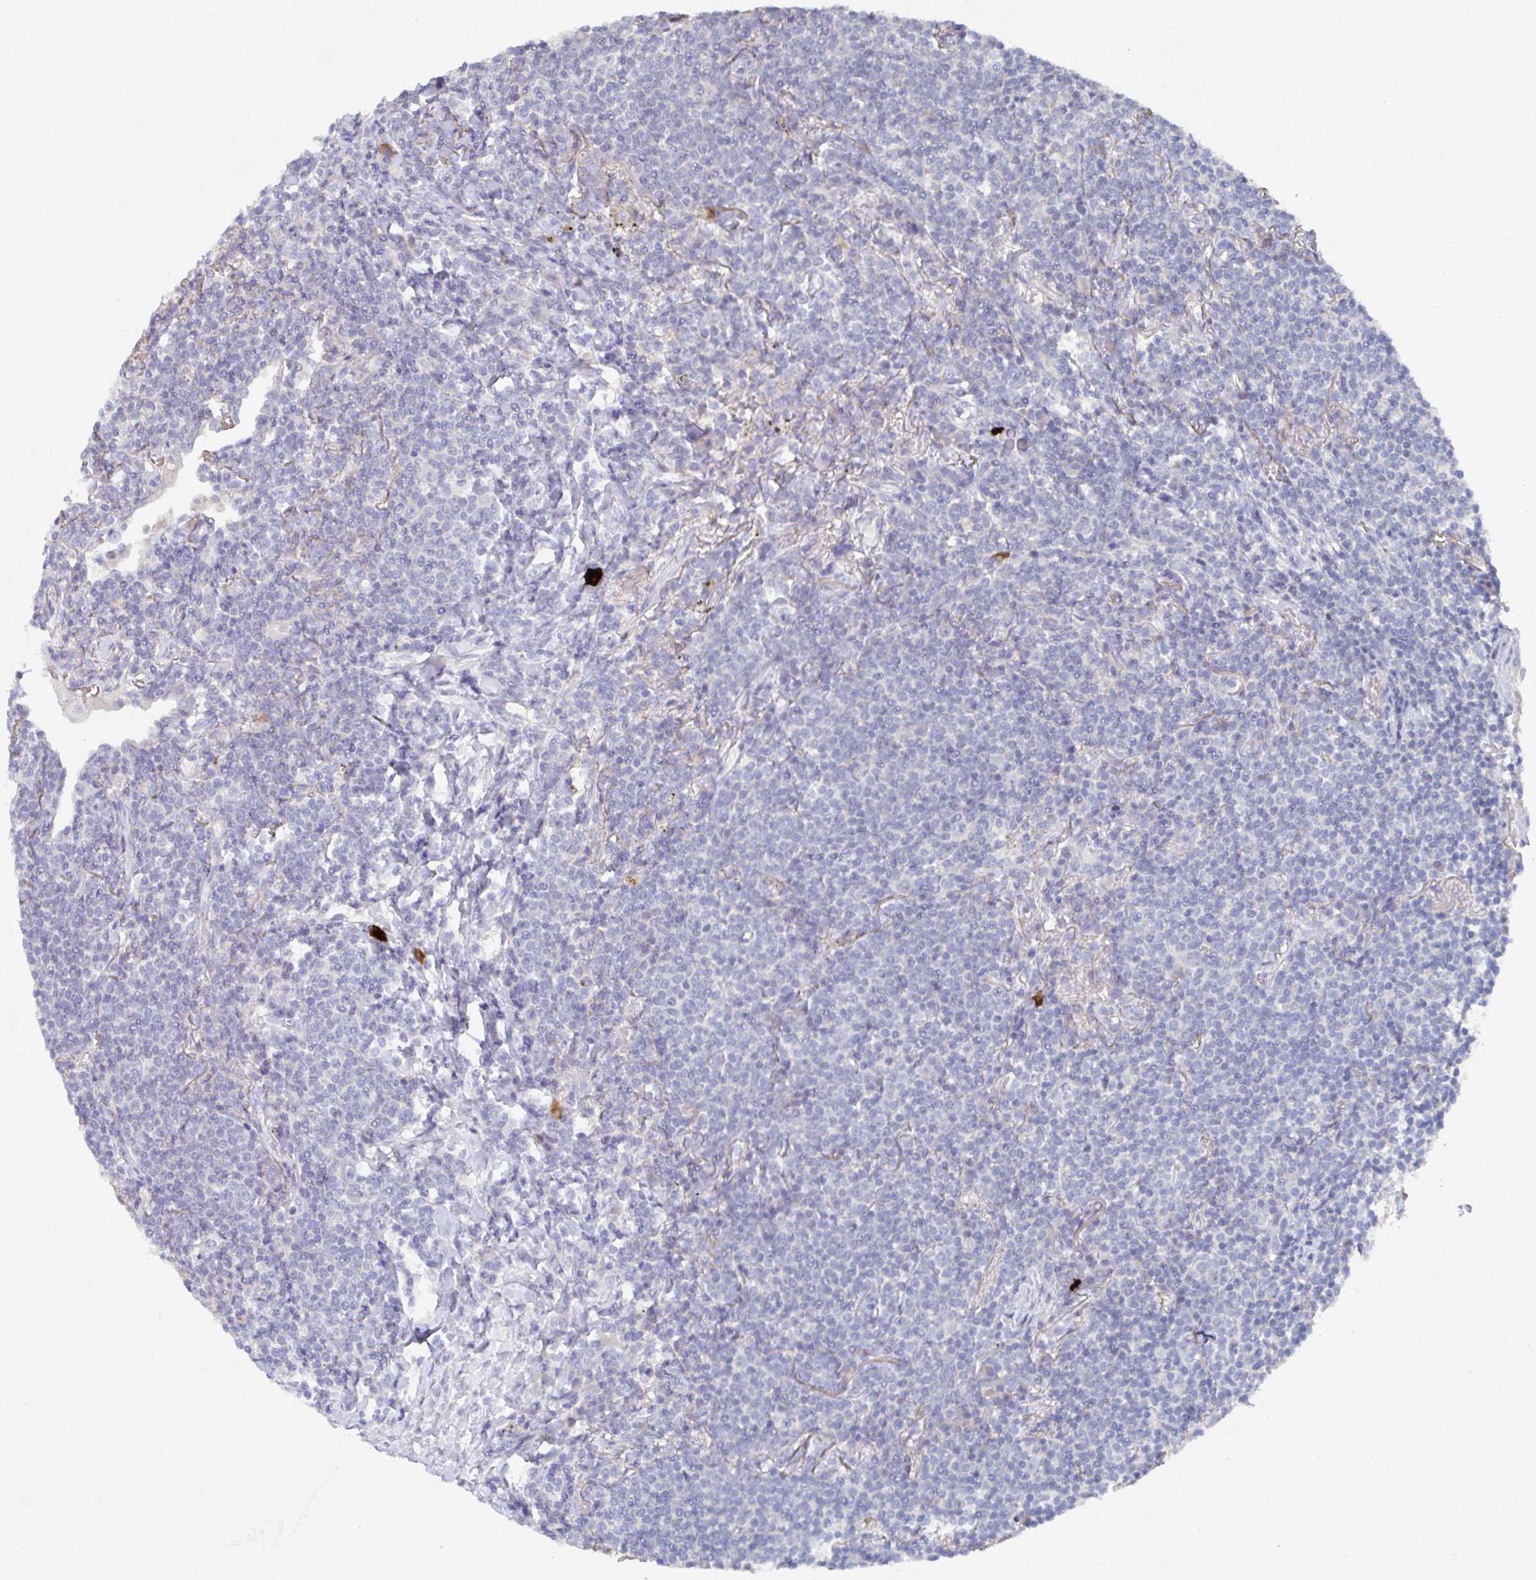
{"staining": {"intensity": "negative", "quantity": "none", "location": "none"}, "tissue": "lymphoma", "cell_type": "Tumor cells", "image_type": "cancer", "snomed": [{"axis": "morphology", "description": "Malignant lymphoma, non-Hodgkin's type, Low grade"}, {"axis": "topography", "description": "Lung"}], "caption": "A histopathology image of malignant lymphoma, non-Hodgkin's type (low-grade) stained for a protein displays no brown staining in tumor cells.", "gene": "KCNK5", "patient": {"sex": "female", "age": 71}}